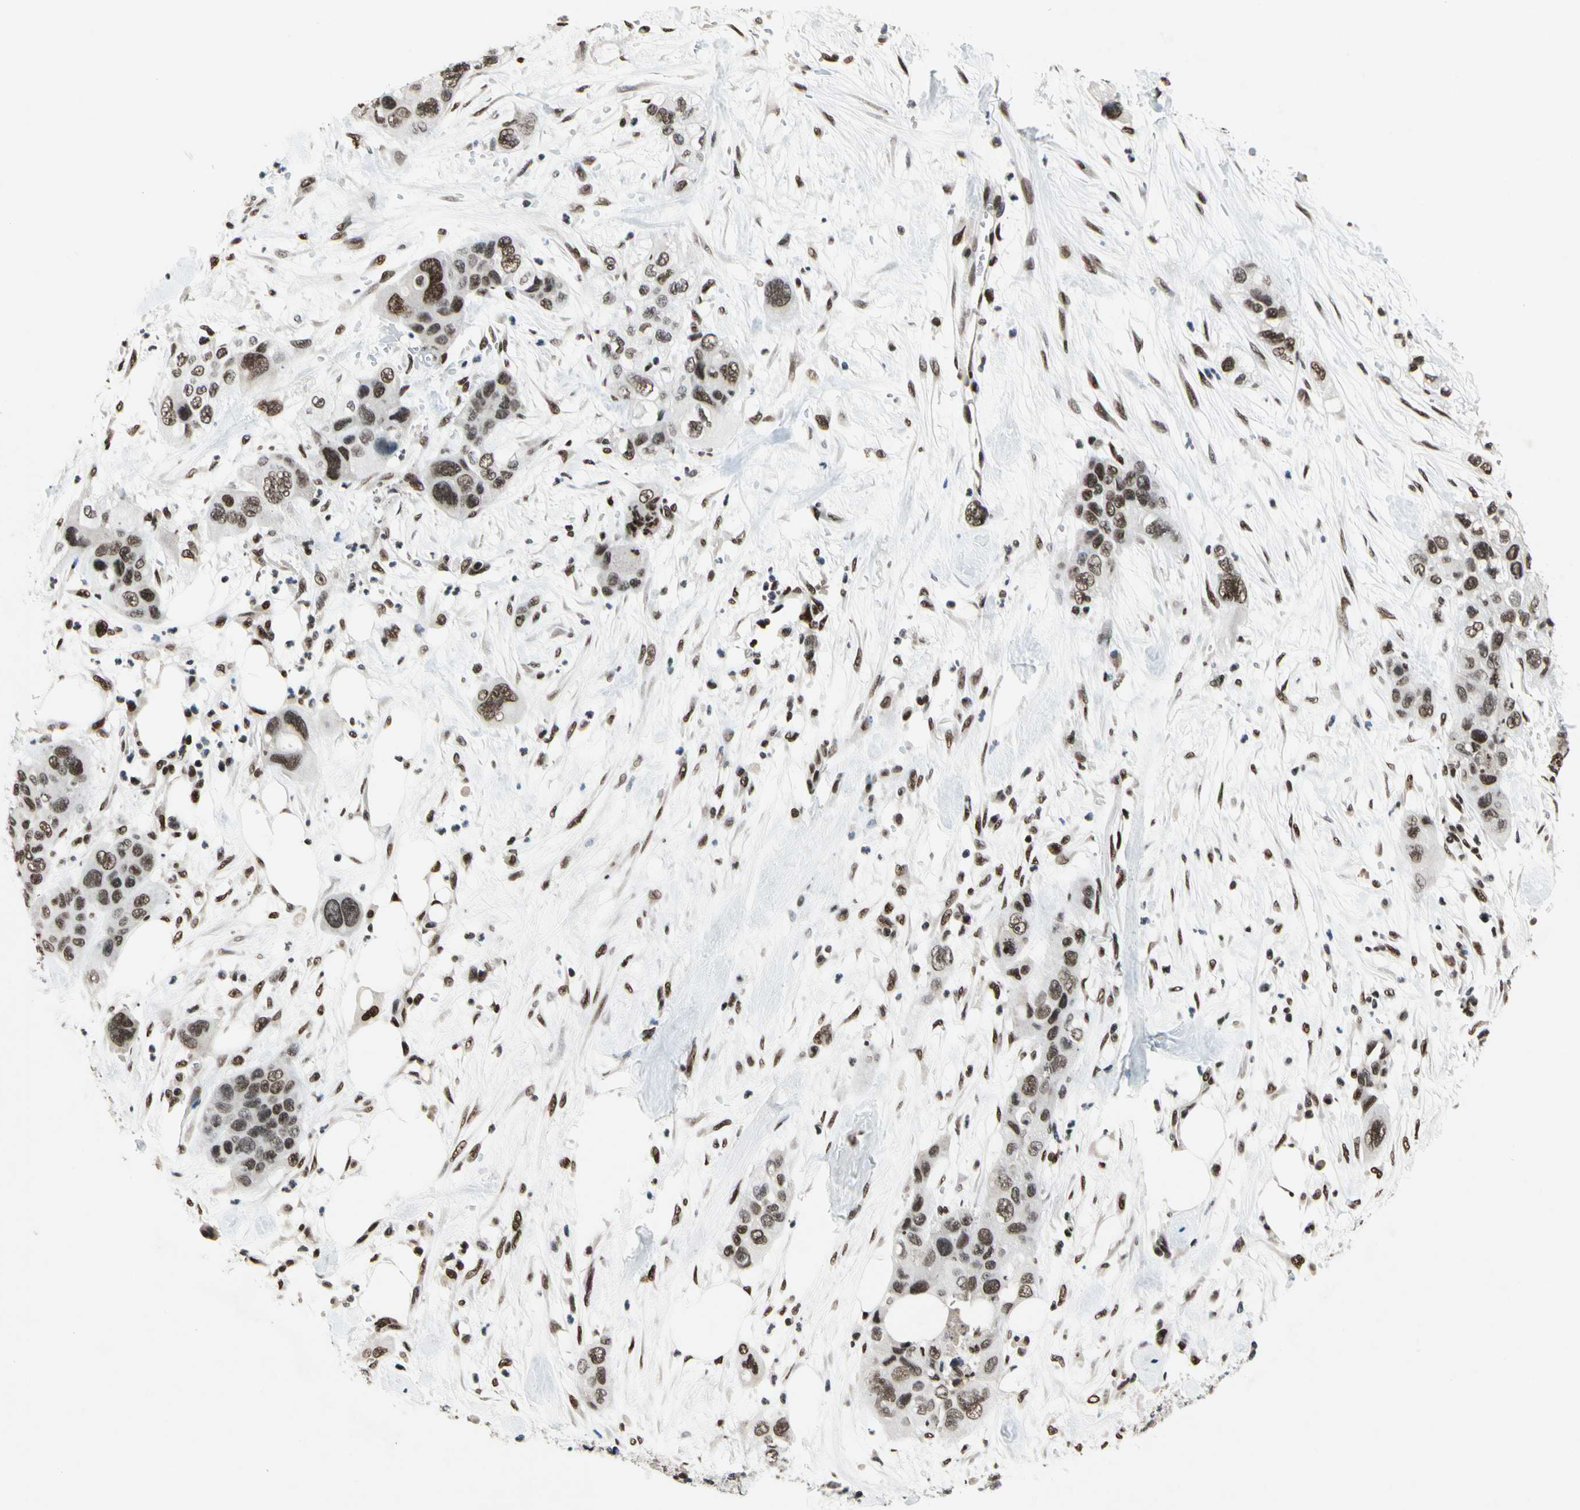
{"staining": {"intensity": "strong", "quantity": ">75%", "location": "nuclear"}, "tissue": "pancreatic cancer", "cell_type": "Tumor cells", "image_type": "cancer", "snomed": [{"axis": "morphology", "description": "Adenocarcinoma, NOS"}, {"axis": "topography", "description": "Pancreas"}], "caption": "Protein staining by immunohistochemistry (IHC) shows strong nuclear staining in about >75% of tumor cells in pancreatic cancer (adenocarcinoma). The staining was performed using DAB (3,3'-diaminobenzidine) to visualize the protein expression in brown, while the nuclei were stained in blue with hematoxylin (Magnification: 20x).", "gene": "RECQL", "patient": {"sex": "female", "age": 71}}